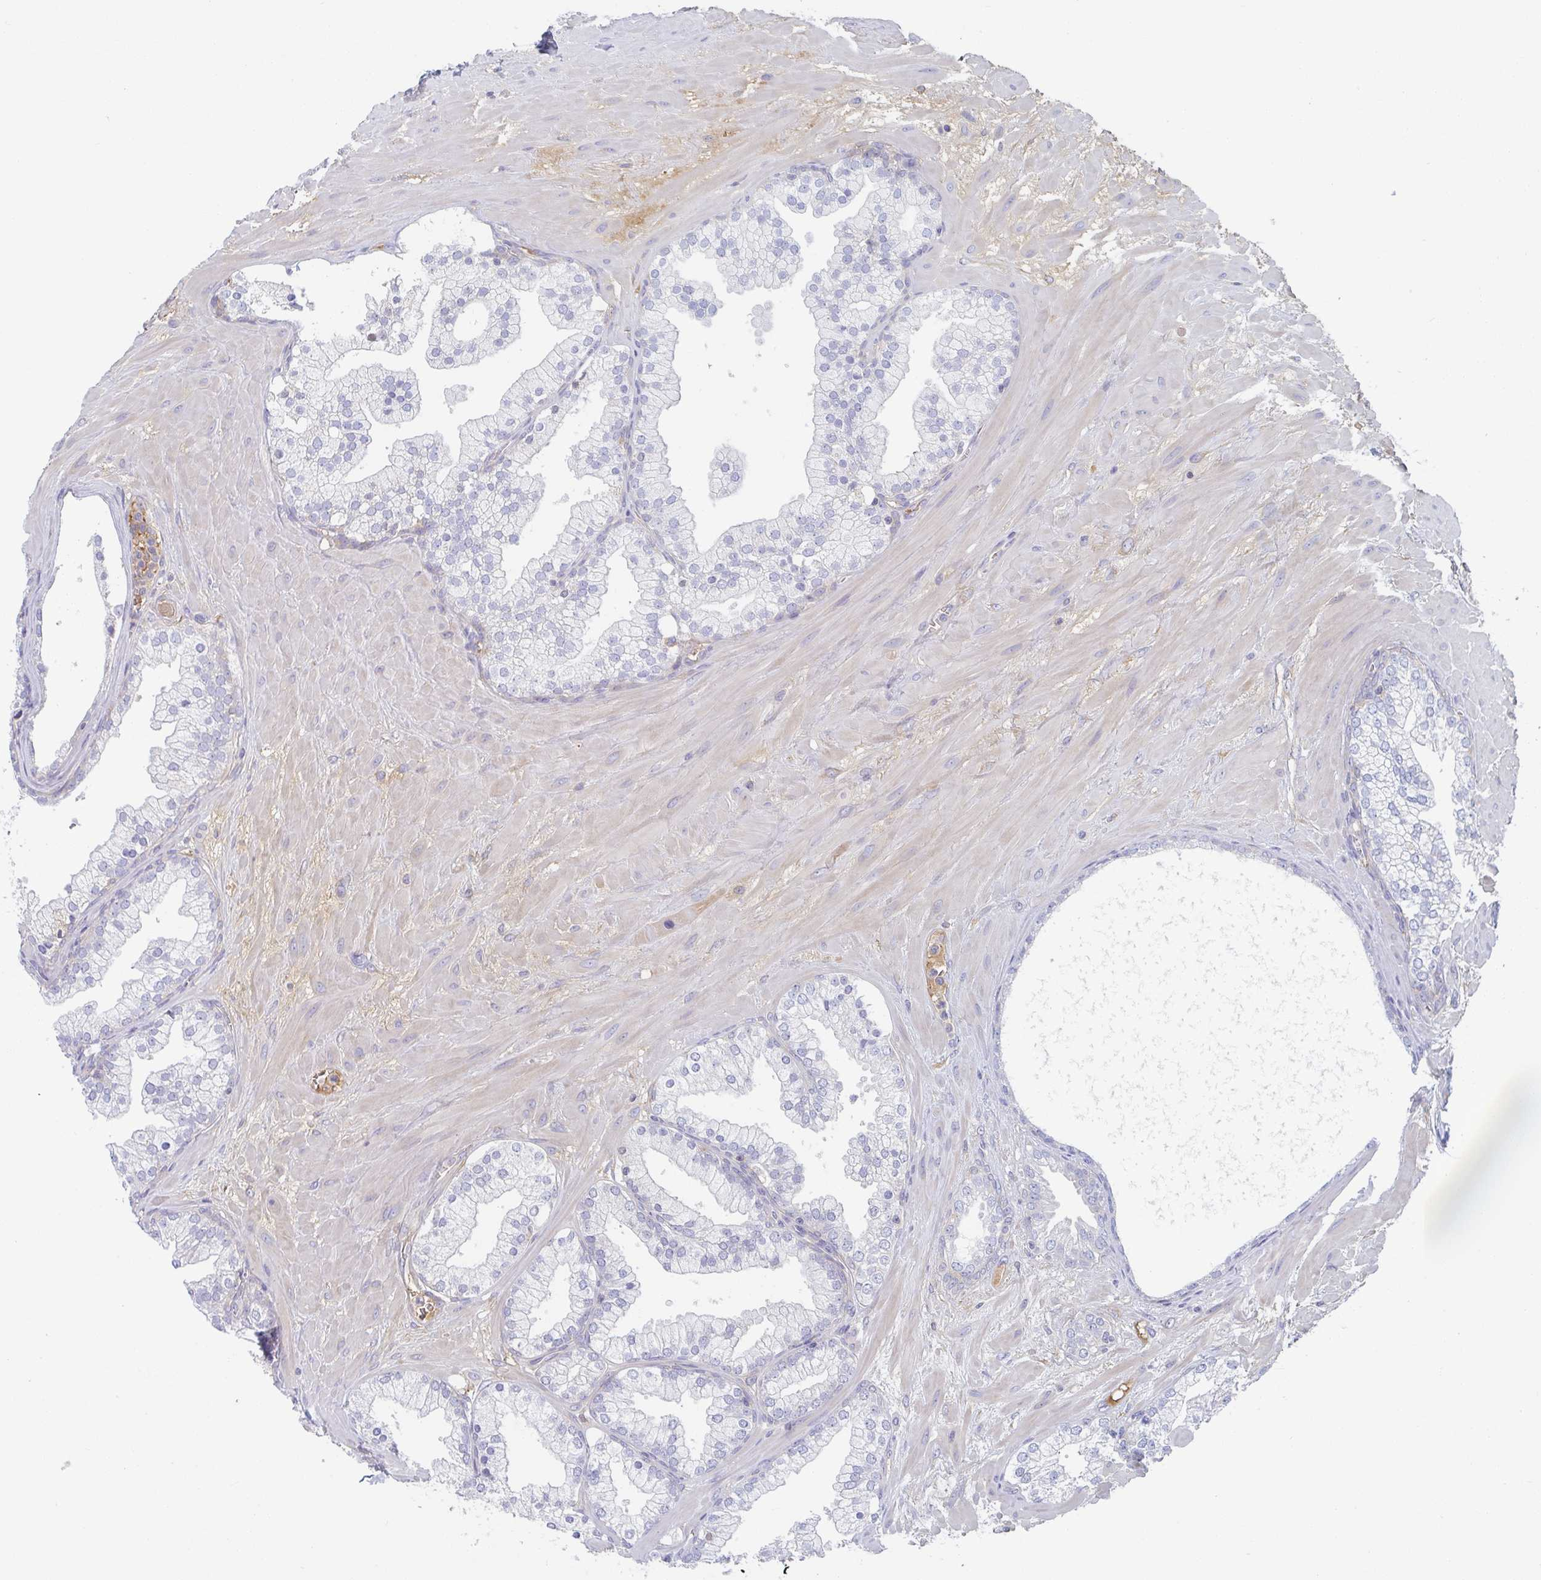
{"staining": {"intensity": "negative", "quantity": "none", "location": "none"}, "tissue": "prostate", "cell_type": "Glandular cells", "image_type": "normal", "snomed": [{"axis": "morphology", "description": "Normal tissue, NOS"}, {"axis": "topography", "description": "Prostate"}, {"axis": "topography", "description": "Peripheral nerve tissue"}], "caption": "Immunohistochemistry image of unremarkable prostate: prostate stained with DAB reveals no significant protein staining in glandular cells.", "gene": "AMPD2", "patient": {"sex": "male", "age": 61}}